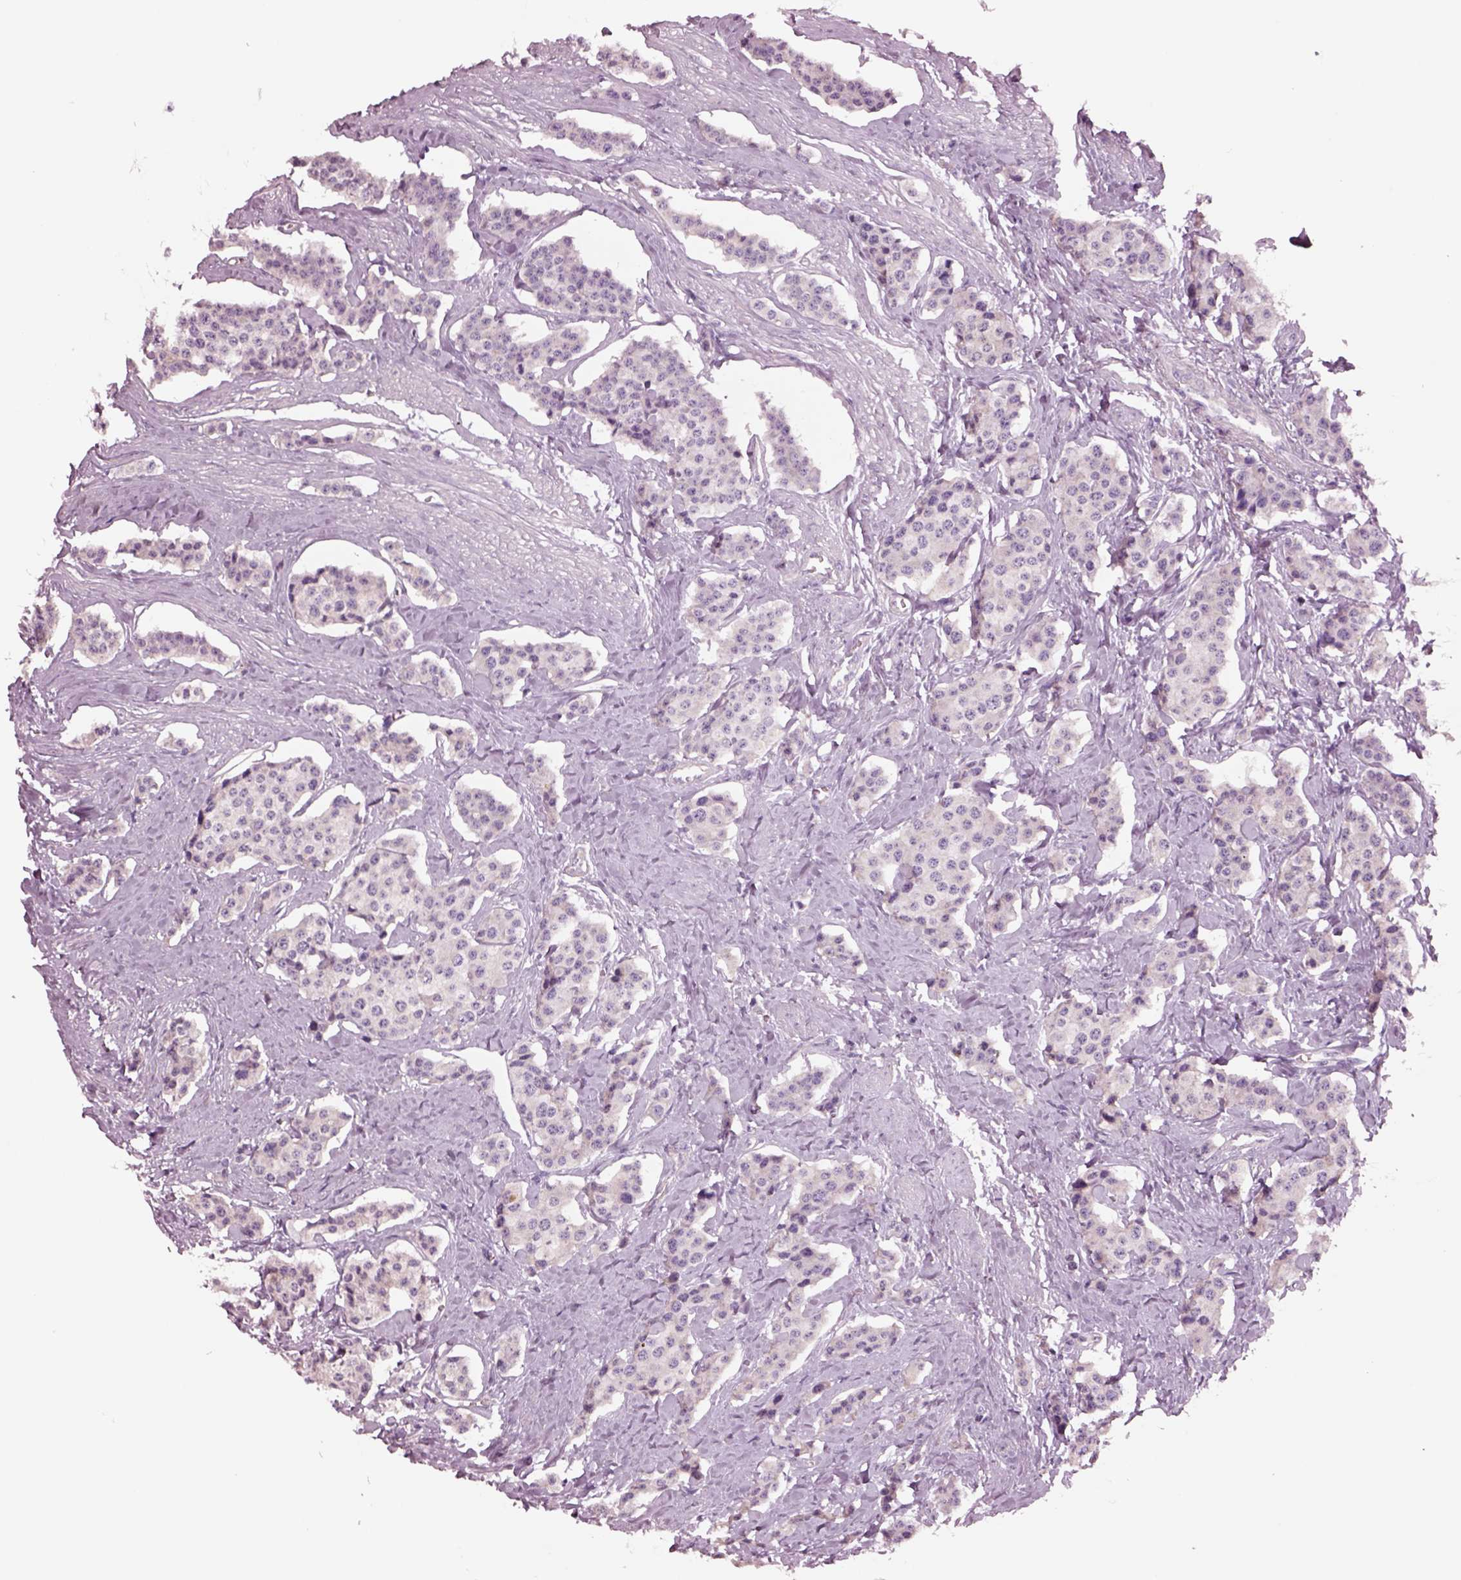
{"staining": {"intensity": "negative", "quantity": "none", "location": "none"}, "tissue": "carcinoid", "cell_type": "Tumor cells", "image_type": "cancer", "snomed": [{"axis": "morphology", "description": "Carcinoid, malignant, NOS"}, {"axis": "topography", "description": "Small intestine"}], "caption": "Tumor cells show no significant positivity in carcinoid. (DAB (3,3'-diaminobenzidine) immunohistochemistry (IHC) with hematoxylin counter stain).", "gene": "HTR1B", "patient": {"sex": "female", "age": 64}}